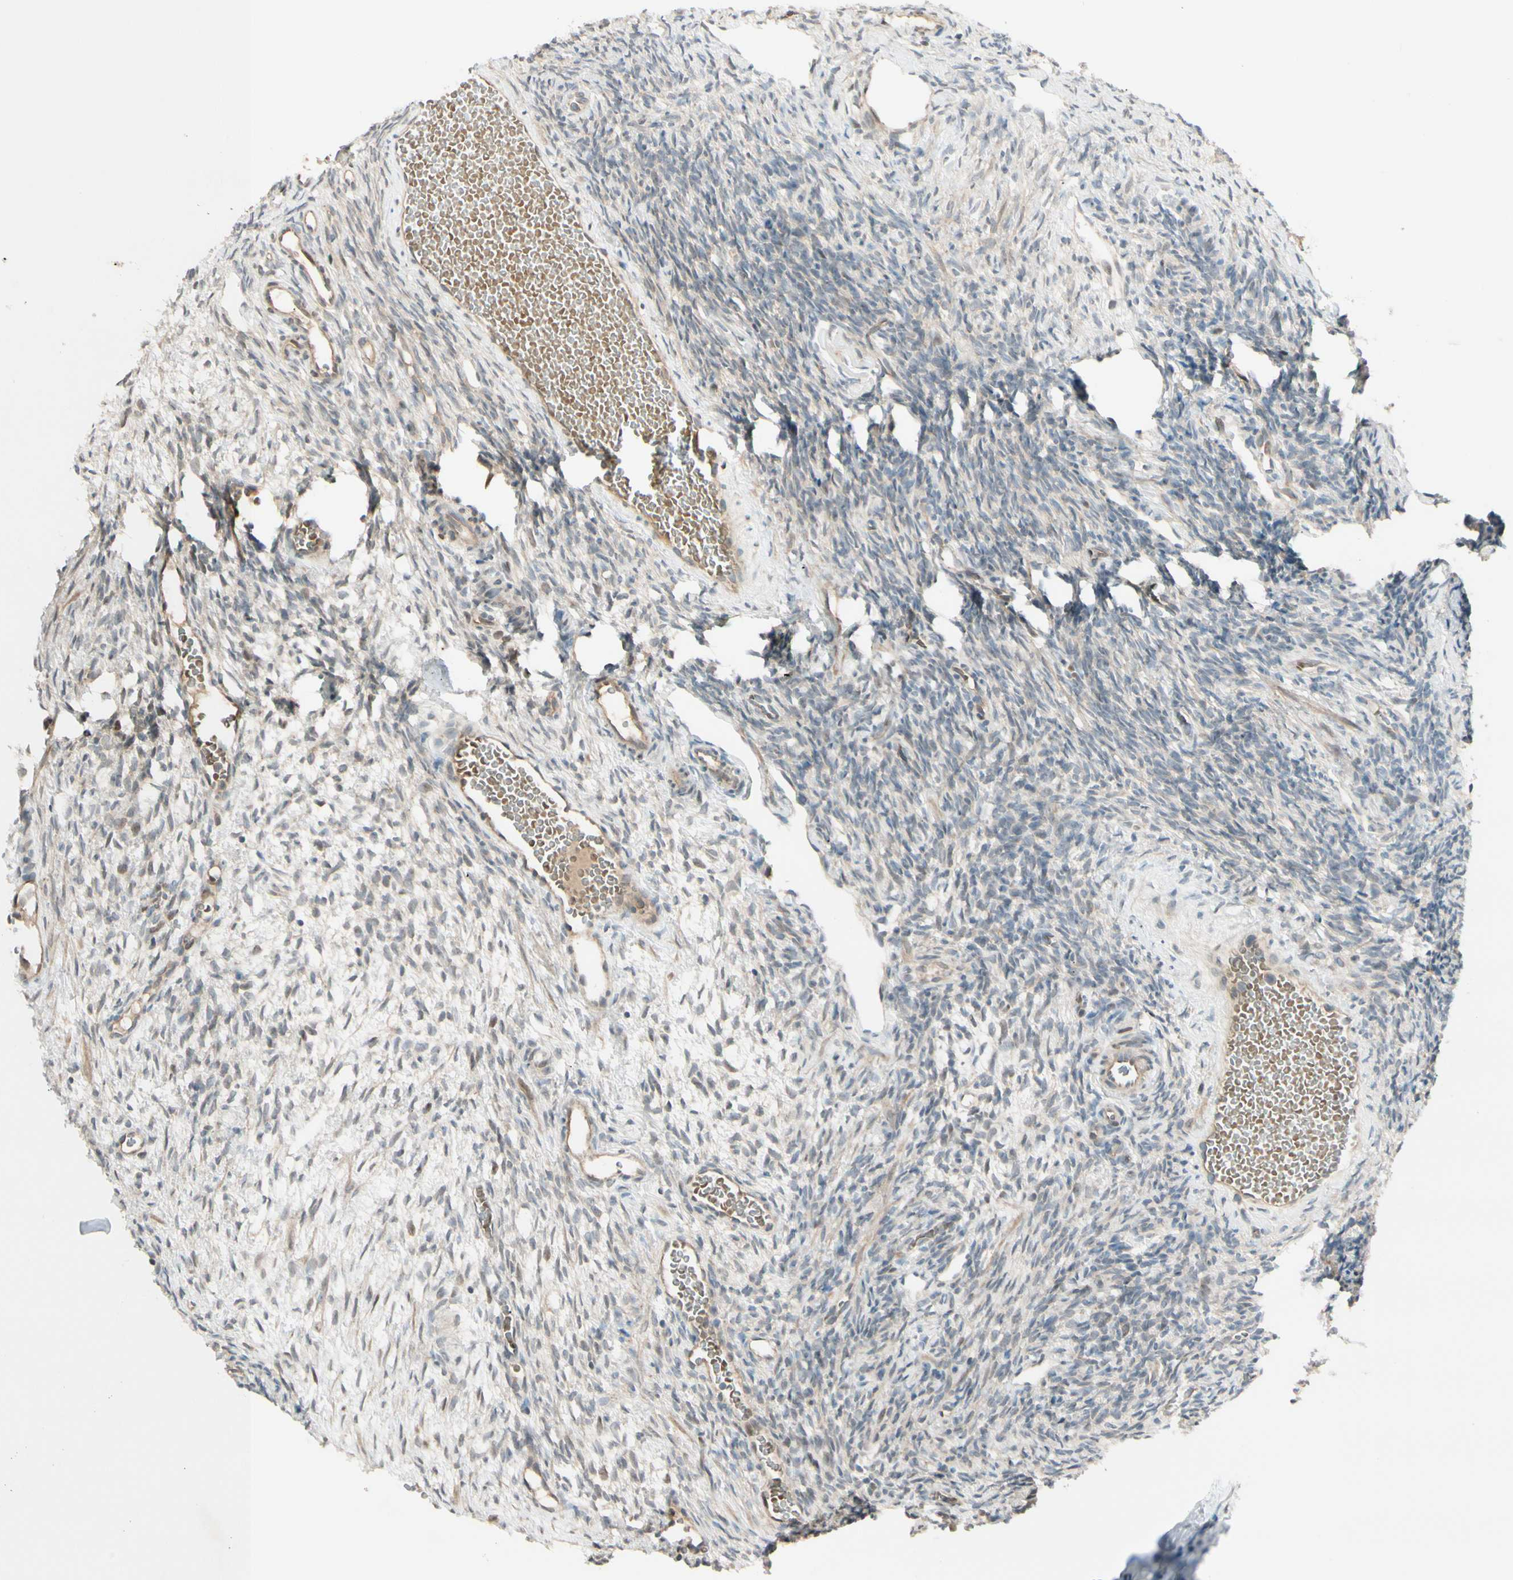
{"staining": {"intensity": "weak", "quantity": "<25%", "location": "cytoplasmic/membranous"}, "tissue": "ovary", "cell_type": "Ovarian stroma cells", "image_type": "normal", "snomed": [{"axis": "morphology", "description": "Normal tissue, NOS"}, {"axis": "topography", "description": "Ovary"}], "caption": "The histopathology image exhibits no staining of ovarian stroma cells in benign ovary. (DAB (3,3'-diaminobenzidine) IHC with hematoxylin counter stain).", "gene": "FGF10", "patient": {"sex": "female", "age": 35}}